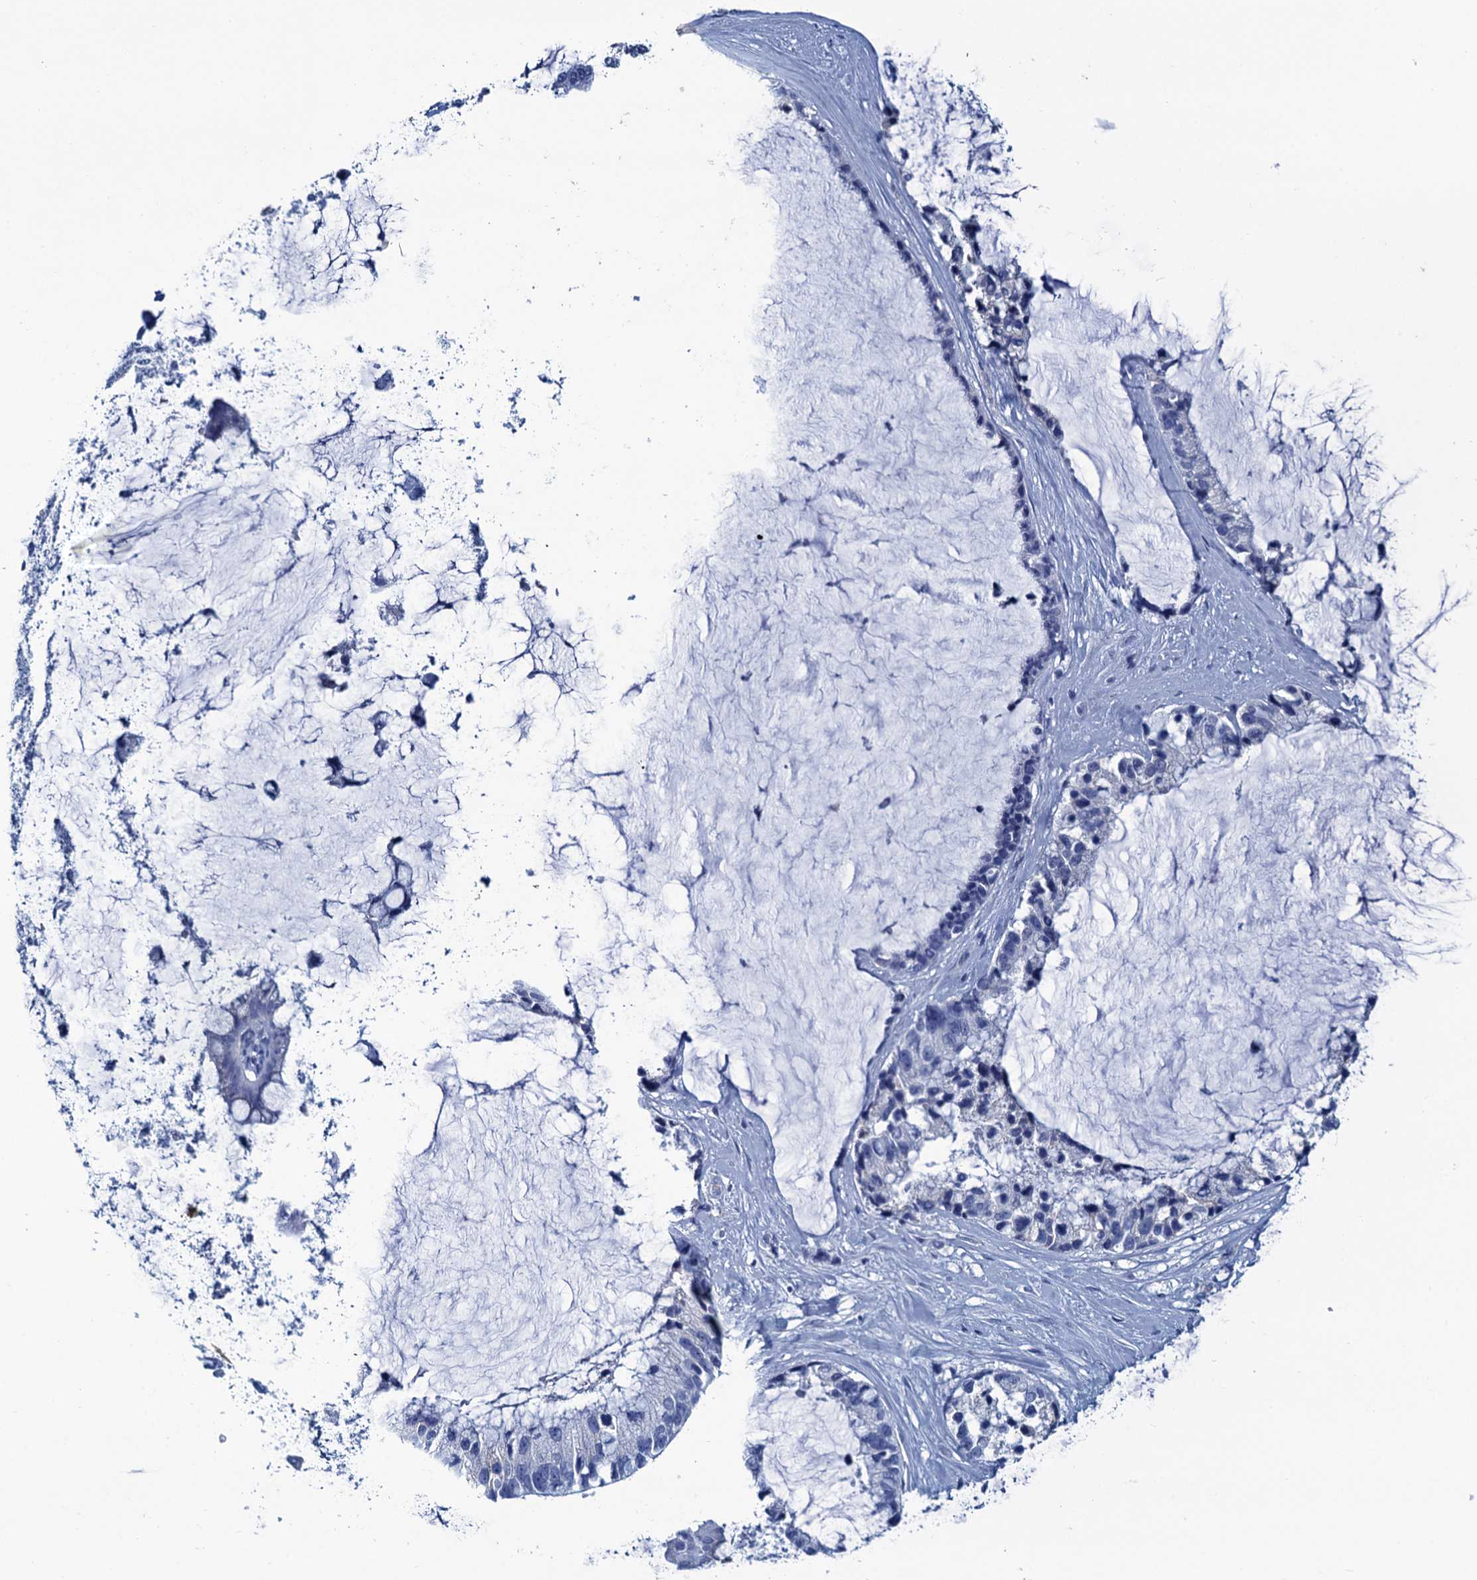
{"staining": {"intensity": "negative", "quantity": "none", "location": "none"}, "tissue": "ovarian cancer", "cell_type": "Tumor cells", "image_type": "cancer", "snomed": [{"axis": "morphology", "description": "Cystadenocarcinoma, mucinous, NOS"}, {"axis": "topography", "description": "Ovary"}], "caption": "High power microscopy histopathology image of an IHC photomicrograph of ovarian cancer, revealing no significant positivity in tumor cells.", "gene": "RHCG", "patient": {"sex": "female", "age": 39}}